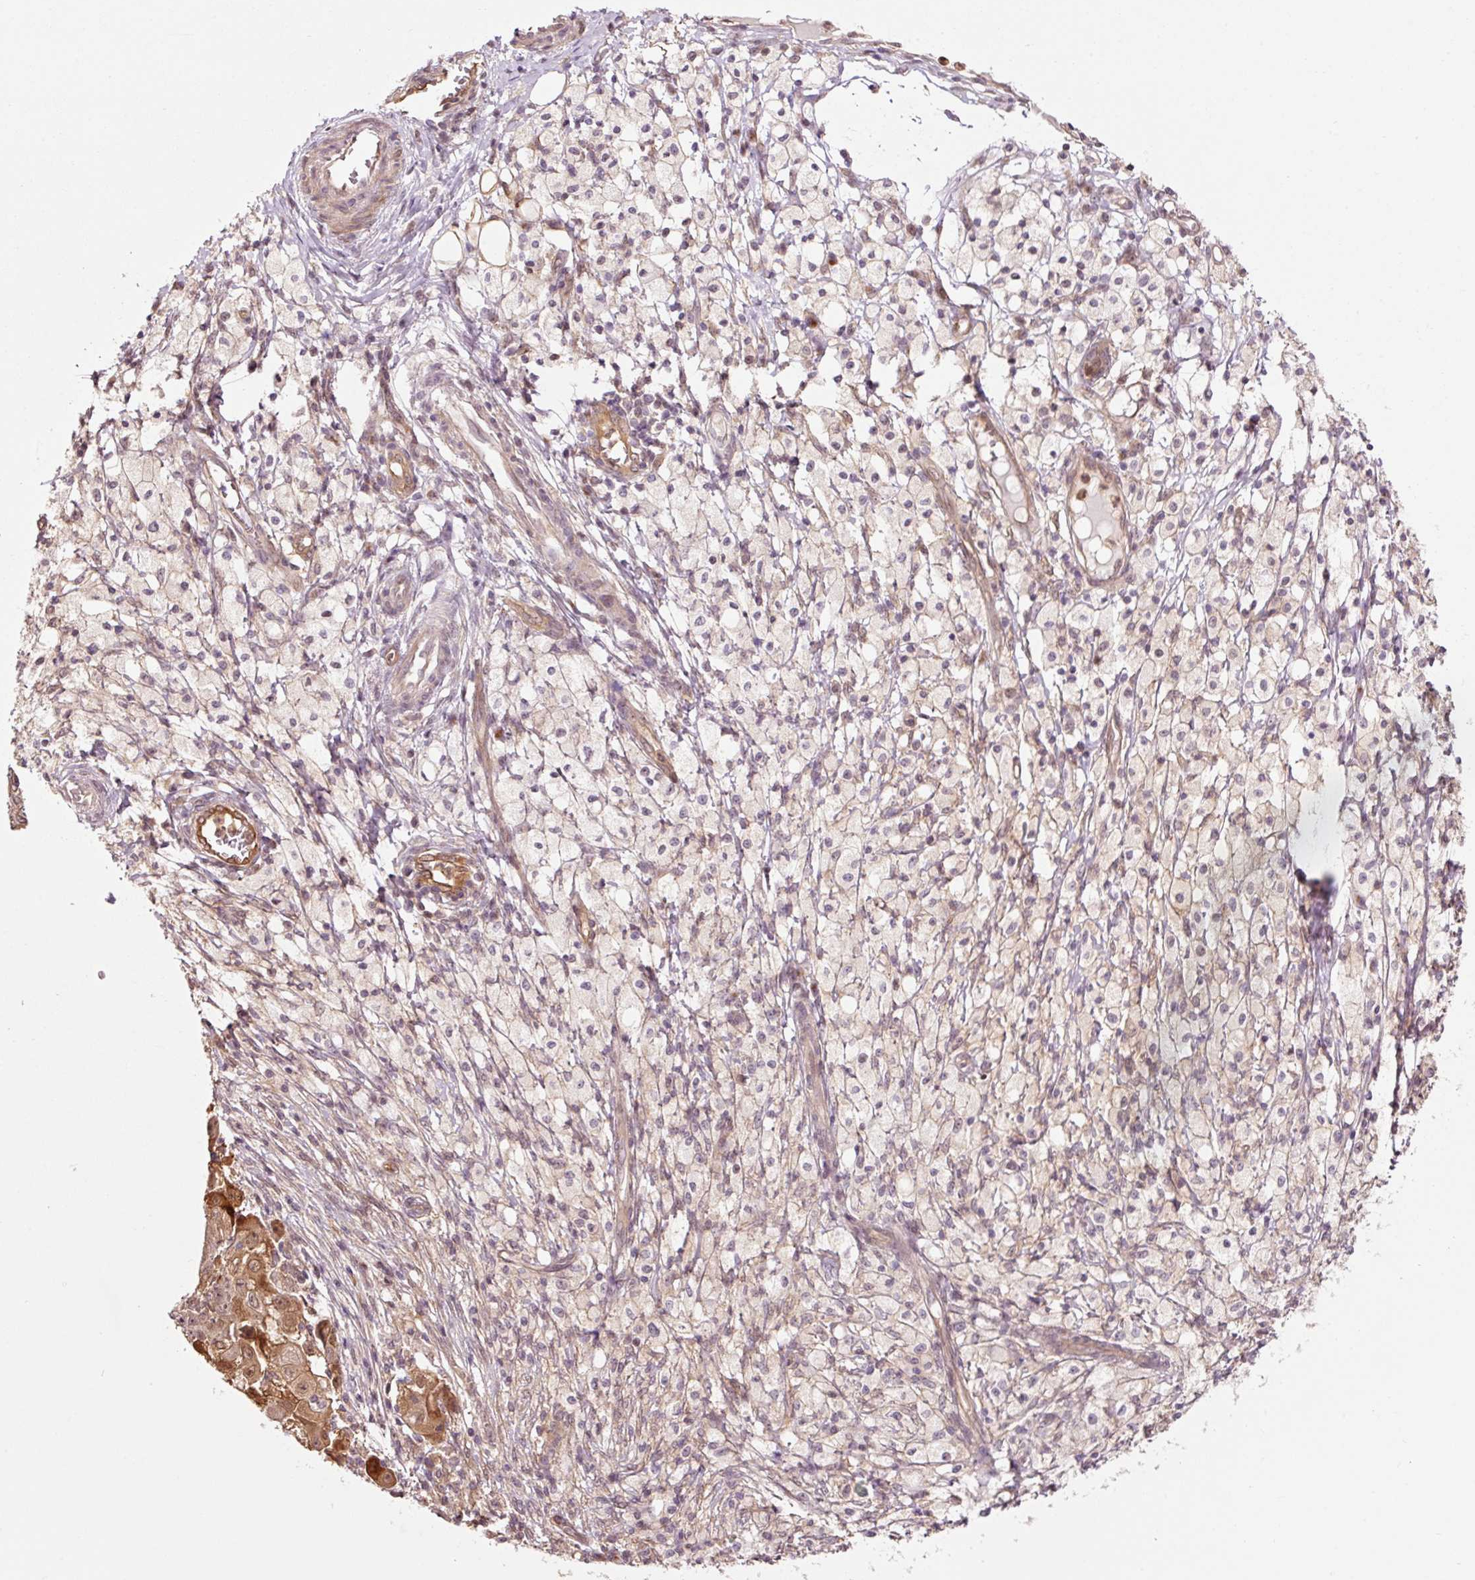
{"staining": {"intensity": "moderate", "quantity": "25%-75%", "location": "cytoplasmic/membranous,nuclear"}, "tissue": "ovarian cancer", "cell_type": "Tumor cells", "image_type": "cancer", "snomed": [{"axis": "morphology", "description": "Carcinoma, endometroid"}, {"axis": "topography", "description": "Ovary"}], "caption": "Ovarian endometroid carcinoma stained for a protein demonstrates moderate cytoplasmic/membranous and nuclear positivity in tumor cells.", "gene": "FBXL14", "patient": {"sex": "female", "age": 42}}